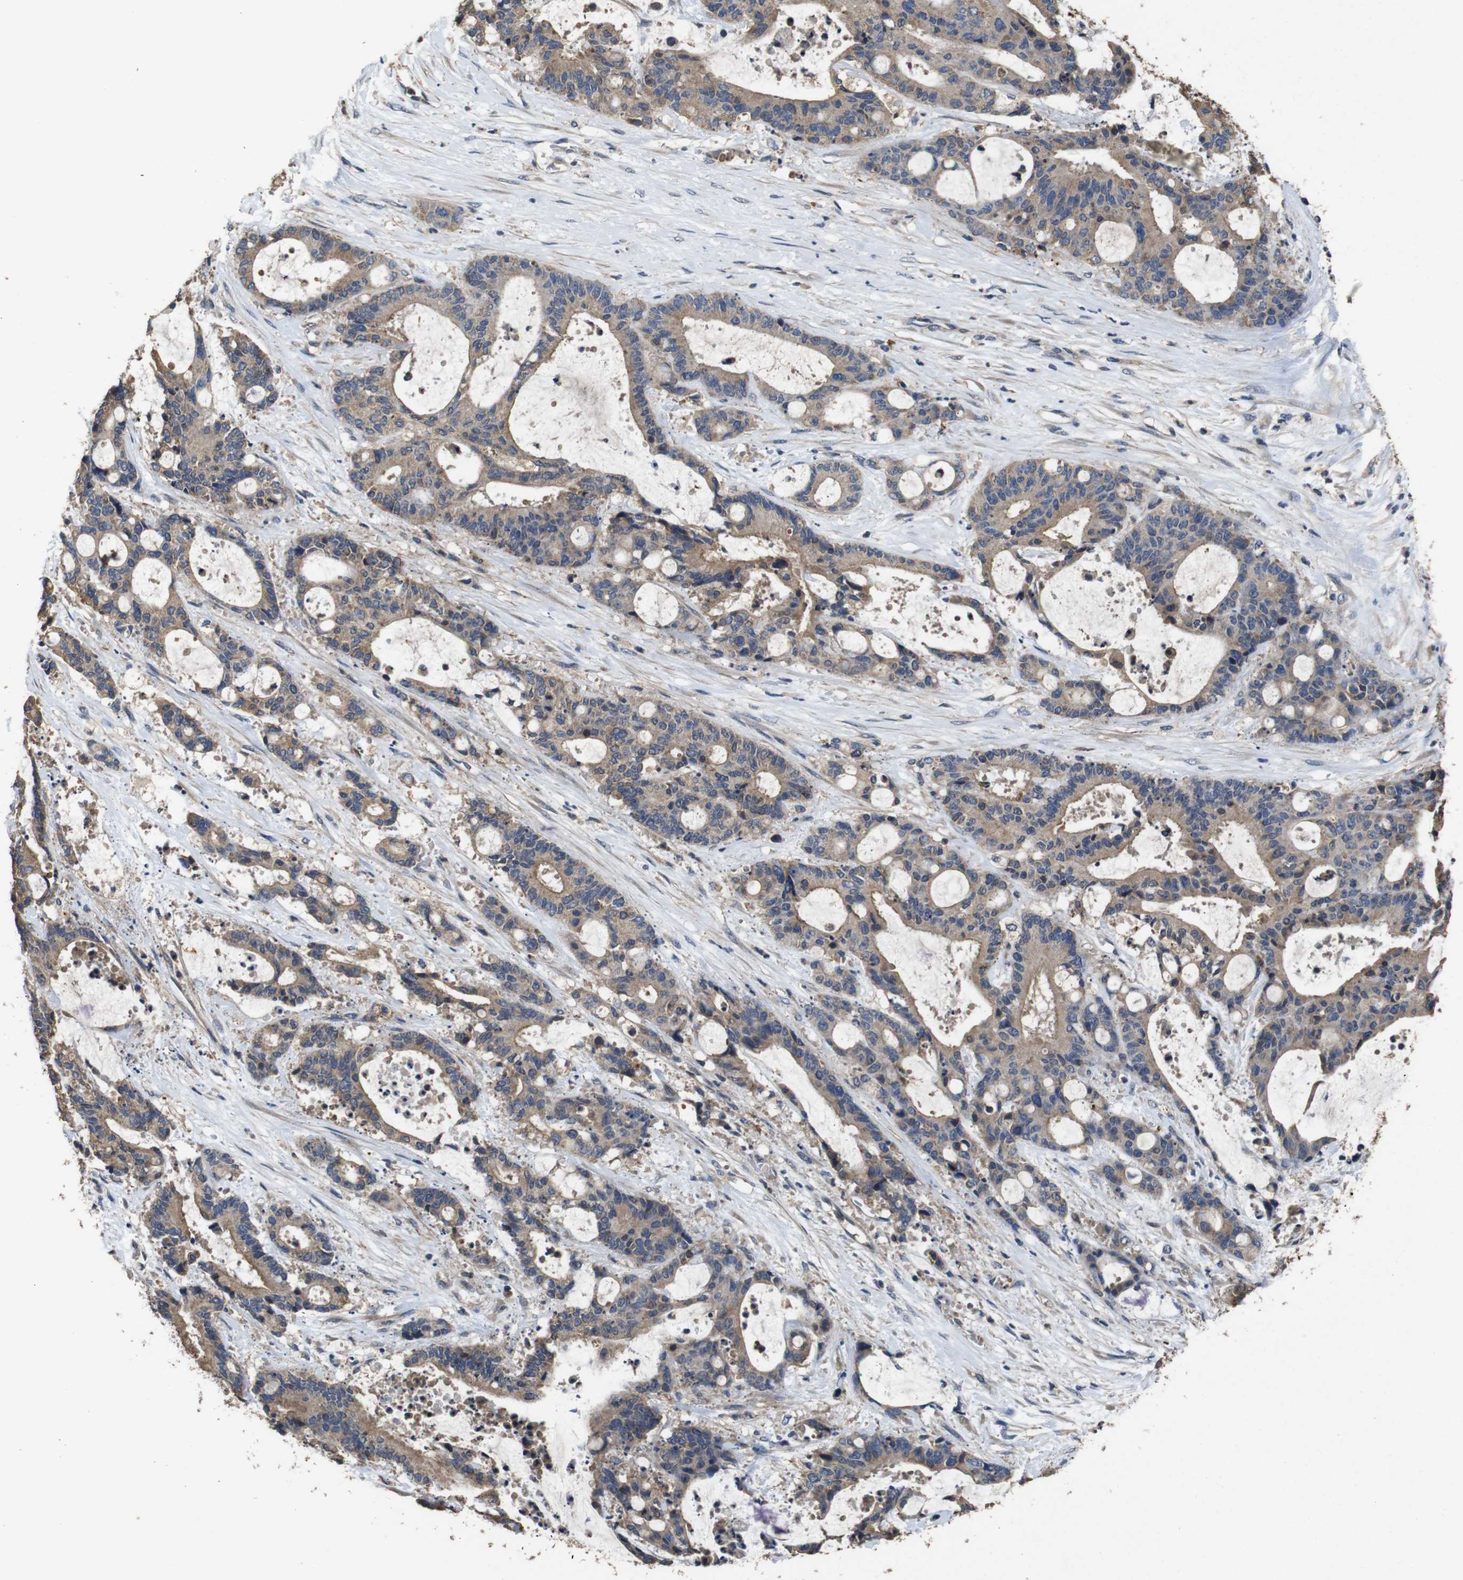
{"staining": {"intensity": "moderate", "quantity": ">75%", "location": "cytoplasmic/membranous"}, "tissue": "liver cancer", "cell_type": "Tumor cells", "image_type": "cancer", "snomed": [{"axis": "morphology", "description": "Normal tissue, NOS"}, {"axis": "morphology", "description": "Cholangiocarcinoma"}, {"axis": "topography", "description": "Liver"}, {"axis": "topography", "description": "Peripheral nerve tissue"}], "caption": "A high-resolution image shows immunohistochemistry staining of liver cholangiocarcinoma, which shows moderate cytoplasmic/membranous expression in approximately >75% of tumor cells.", "gene": "GLIPR1", "patient": {"sex": "female", "age": 73}}